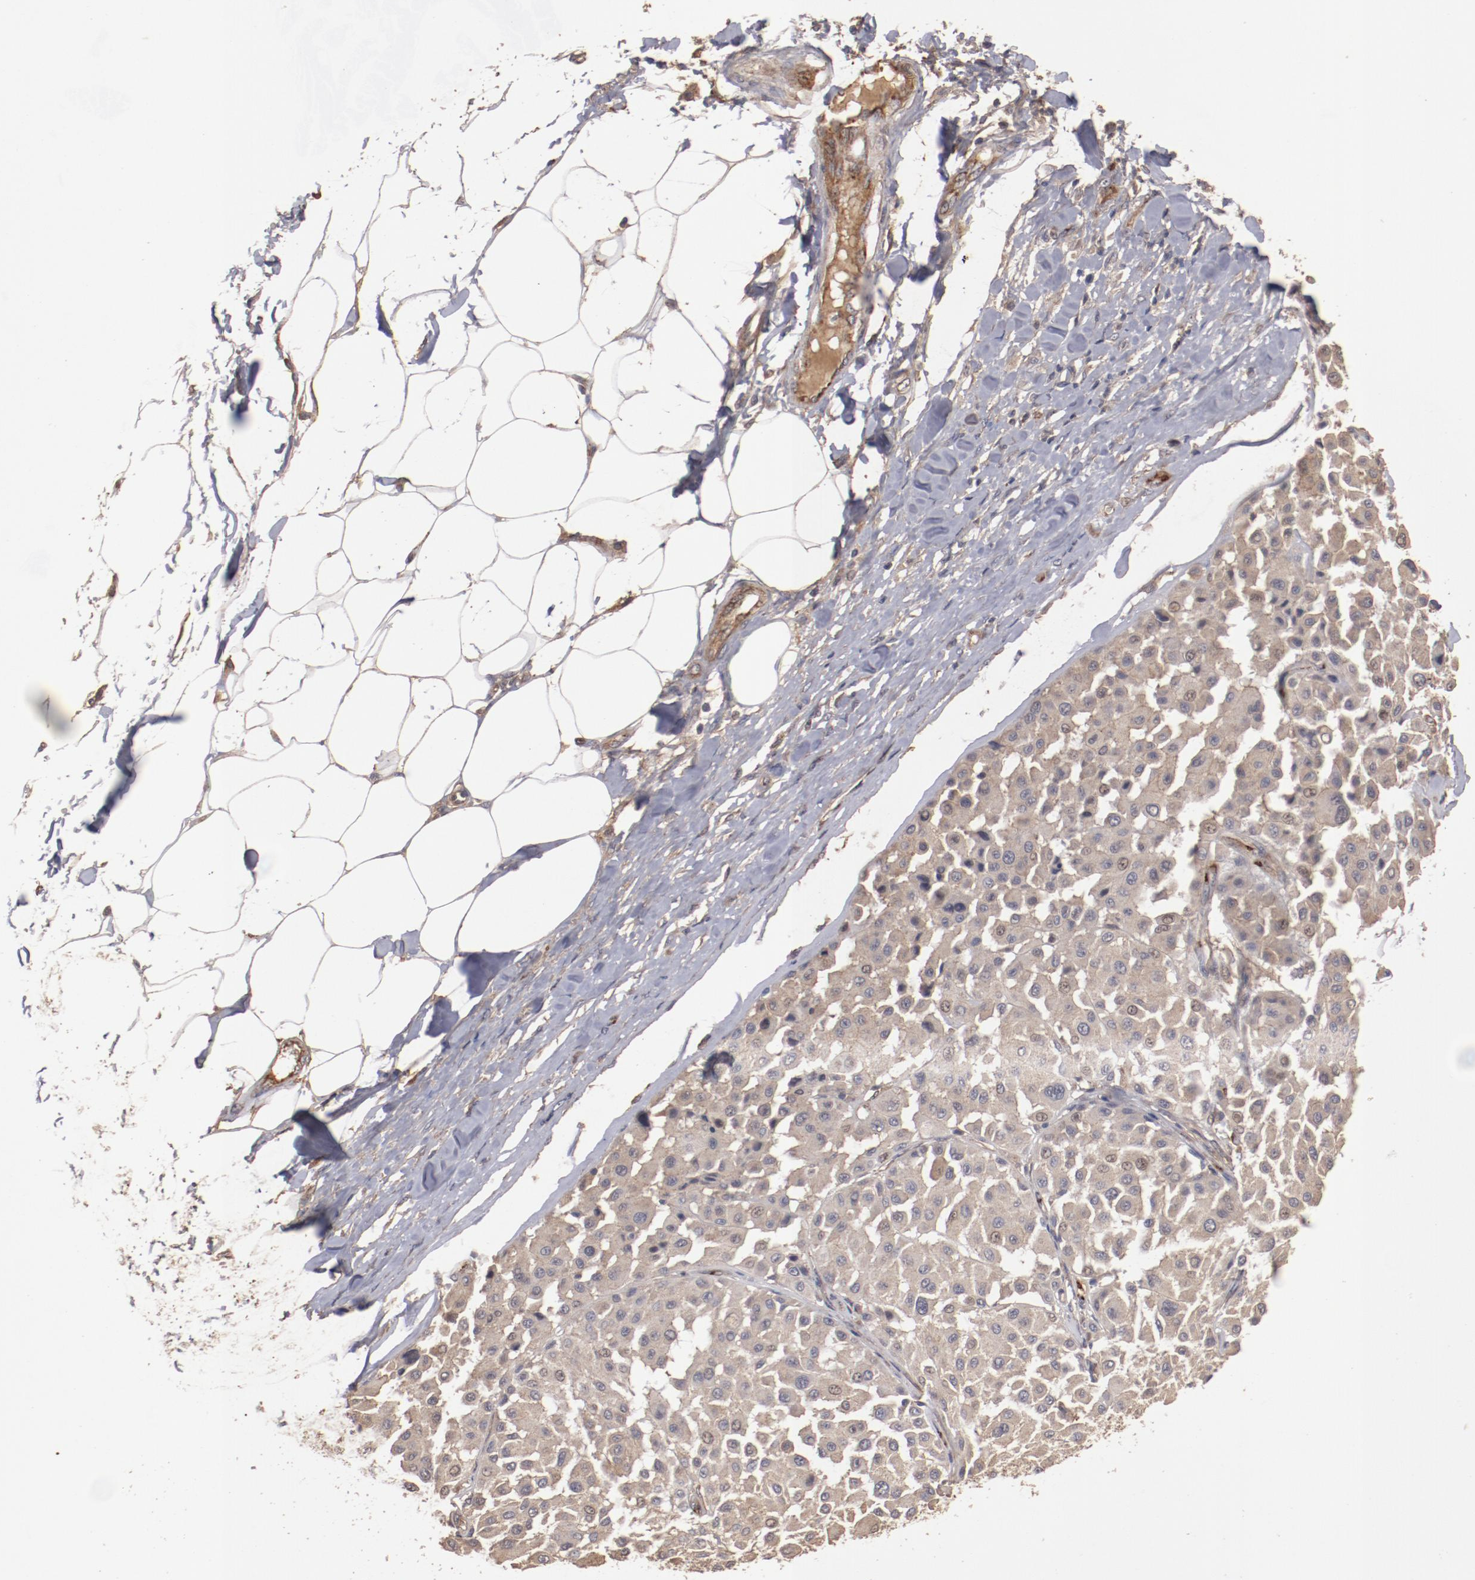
{"staining": {"intensity": "moderate", "quantity": ">75%", "location": "cytoplasmic/membranous"}, "tissue": "melanoma", "cell_type": "Tumor cells", "image_type": "cancer", "snomed": [{"axis": "morphology", "description": "Malignant melanoma, Metastatic site"}, {"axis": "topography", "description": "Soft tissue"}], "caption": "Immunohistochemical staining of human malignant melanoma (metastatic site) demonstrates medium levels of moderate cytoplasmic/membranous protein positivity in about >75% of tumor cells. (brown staining indicates protein expression, while blue staining denotes nuclei).", "gene": "DIPK2B", "patient": {"sex": "male", "age": 41}}